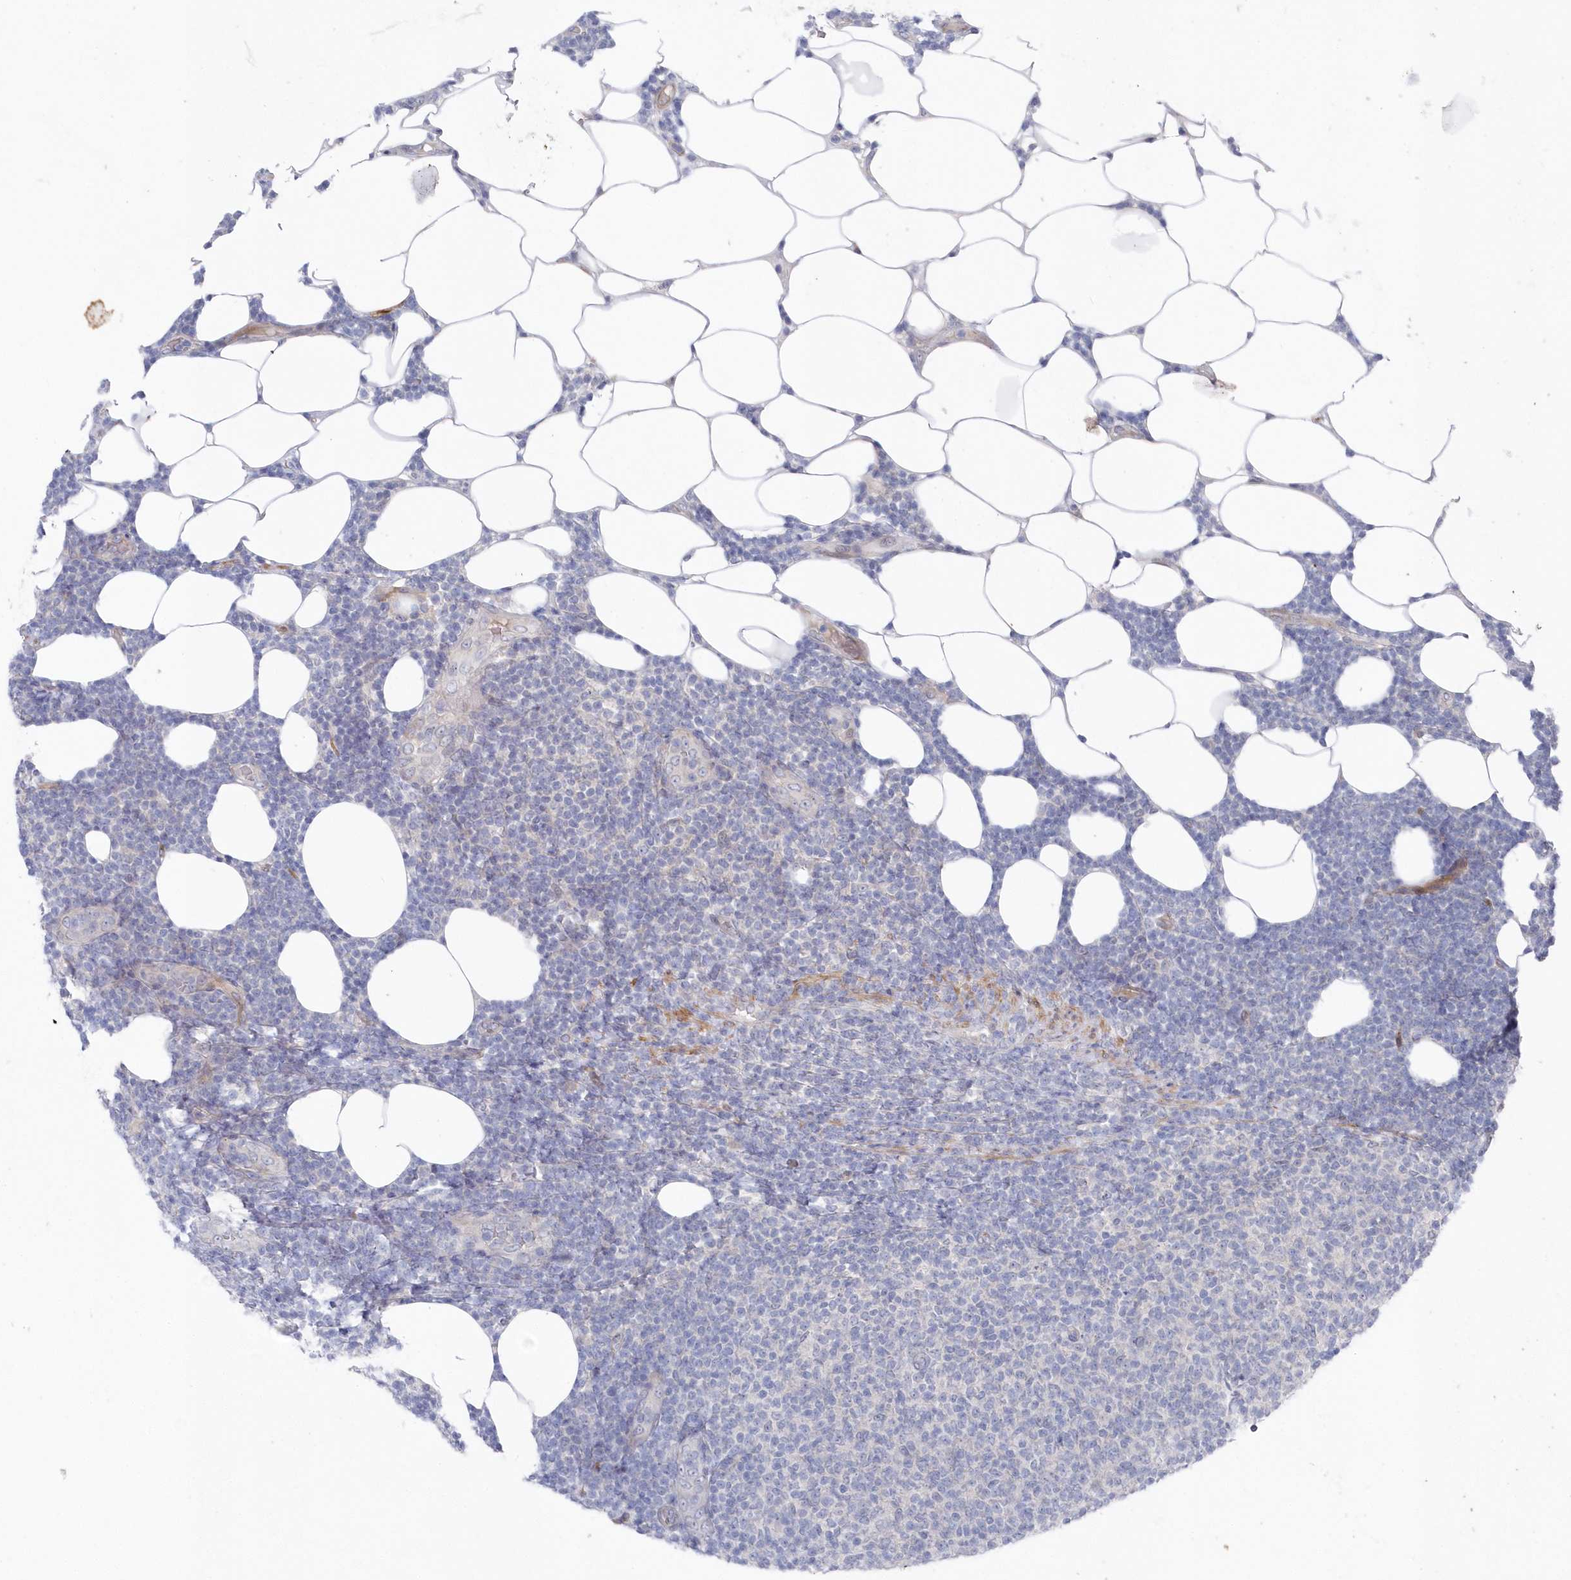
{"staining": {"intensity": "negative", "quantity": "none", "location": "none"}, "tissue": "lymphoma", "cell_type": "Tumor cells", "image_type": "cancer", "snomed": [{"axis": "morphology", "description": "Malignant lymphoma, non-Hodgkin's type, Low grade"}, {"axis": "topography", "description": "Lymph node"}], "caption": "High magnification brightfield microscopy of malignant lymphoma, non-Hodgkin's type (low-grade) stained with DAB (brown) and counterstained with hematoxylin (blue): tumor cells show no significant staining.", "gene": "KIAA1586", "patient": {"sex": "male", "age": 66}}